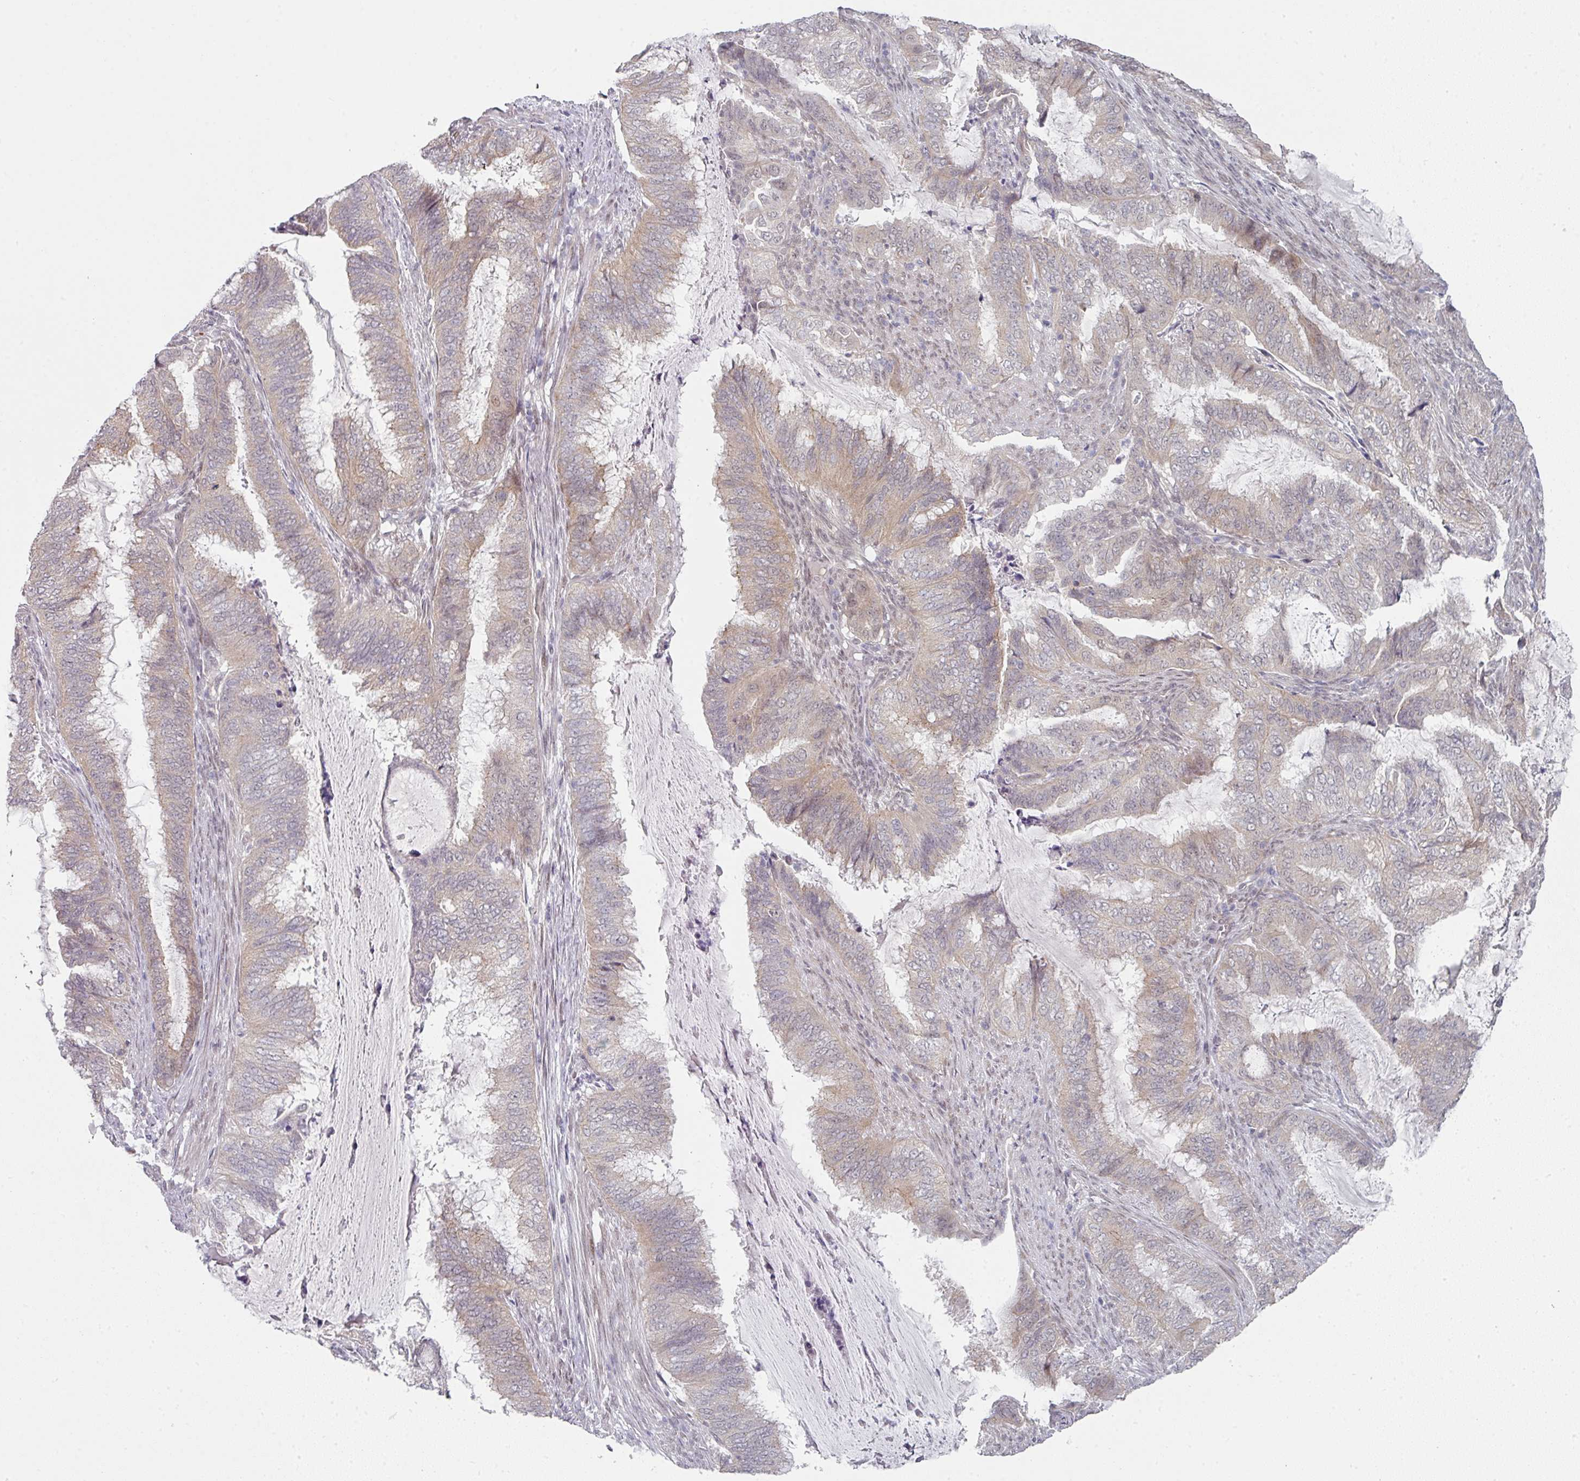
{"staining": {"intensity": "weak", "quantity": "<25%", "location": "cytoplasmic/membranous"}, "tissue": "endometrial cancer", "cell_type": "Tumor cells", "image_type": "cancer", "snomed": [{"axis": "morphology", "description": "Adenocarcinoma, NOS"}, {"axis": "topography", "description": "Endometrium"}], "caption": "This is an IHC photomicrograph of endometrial cancer (adenocarcinoma). There is no positivity in tumor cells.", "gene": "TMCC1", "patient": {"sex": "female", "age": 51}}